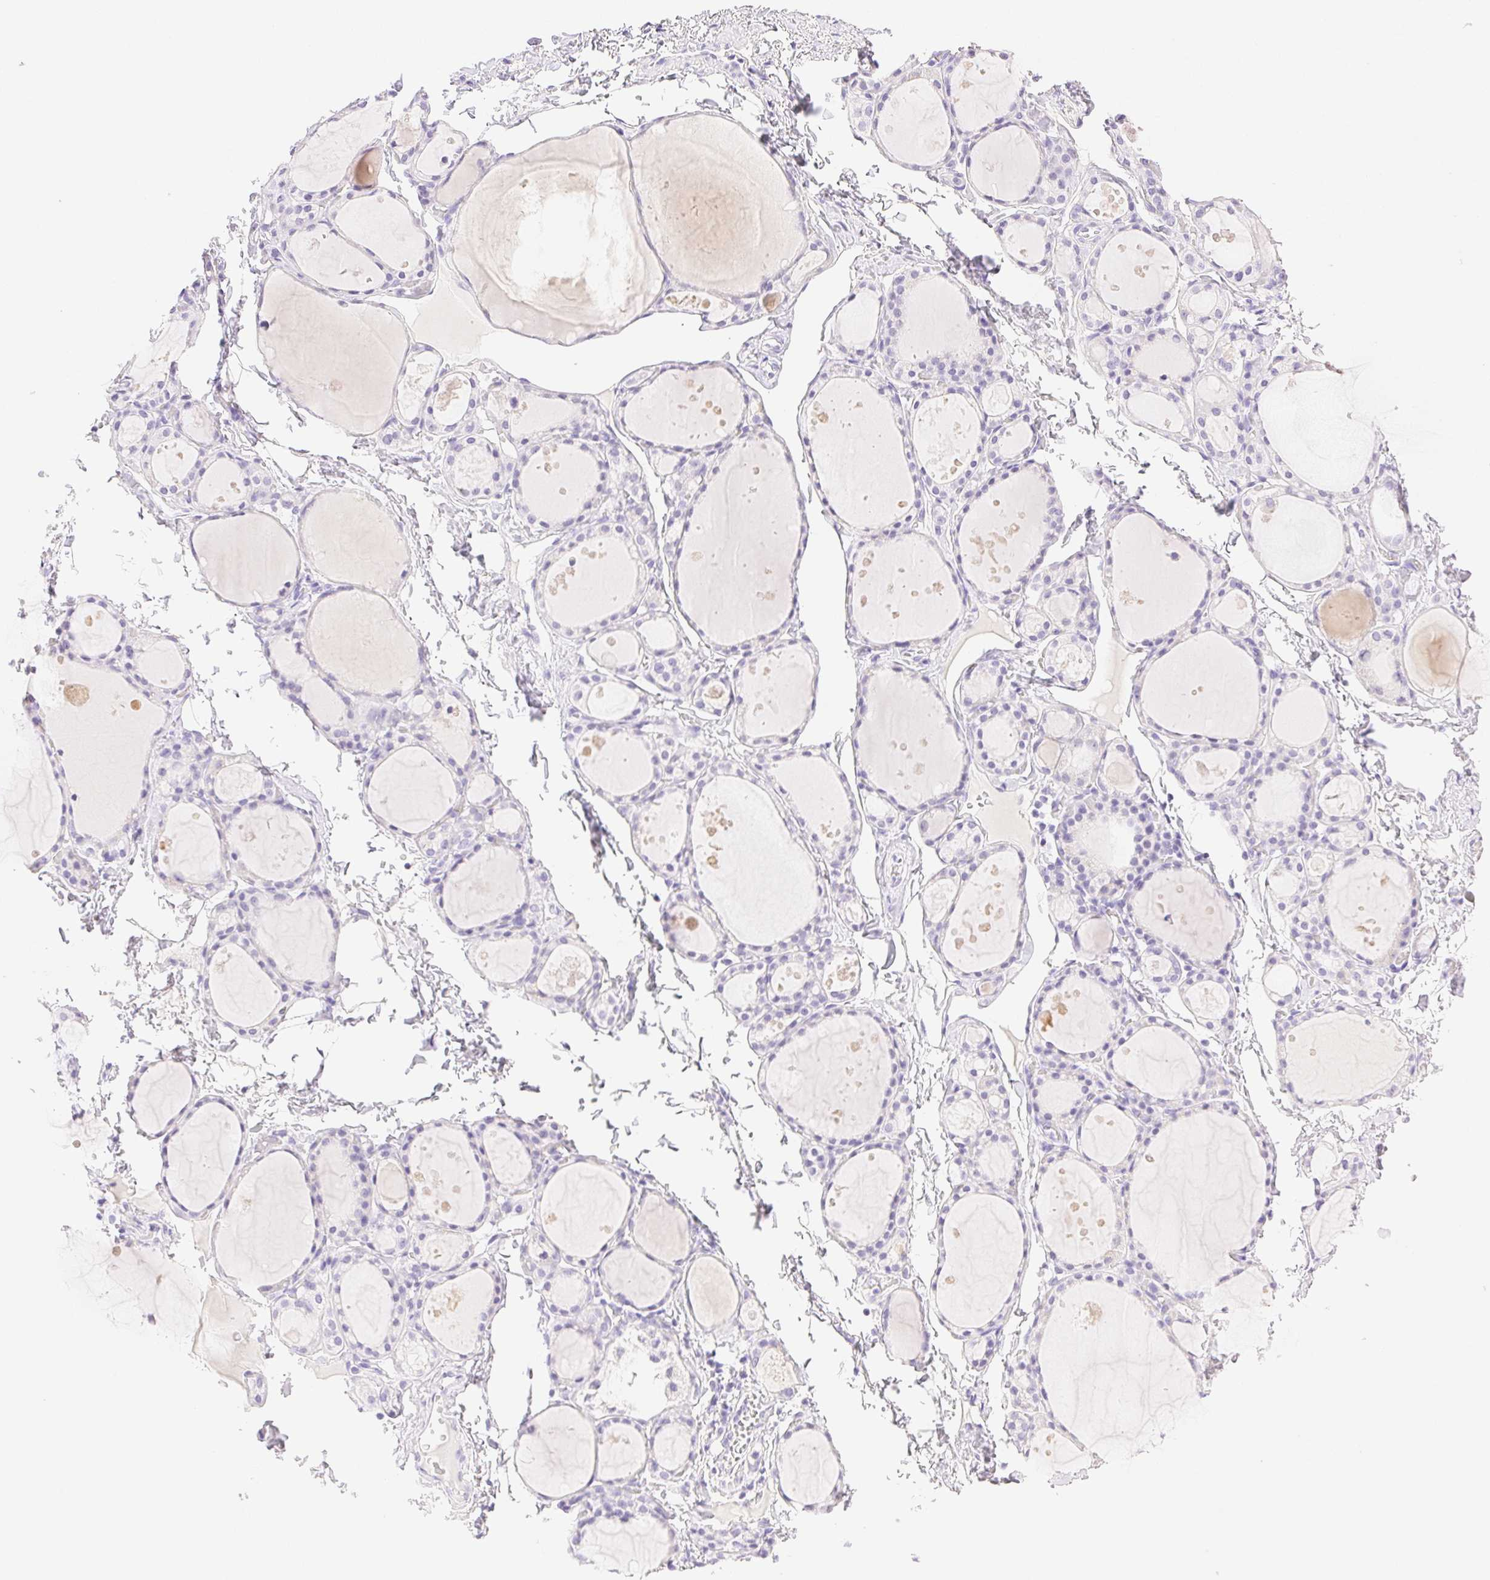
{"staining": {"intensity": "negative", "quantity": "none", "location": "none"}, "tissue": "thyroid gland", "cell_type": "Glandular cells", "image_type": "normal", "snomed": [{"axis": "morphology", "description": "Normal tissue, NOS"}, {"axis": "topography", "description": "Thyroid gland"}], "caption": "Immunohistochemical staining of benign thyroid gland exhibits no significant staining in glandular cells.", "gene": "SPACA4", "patient": {"sex": "male", "age": 68}}